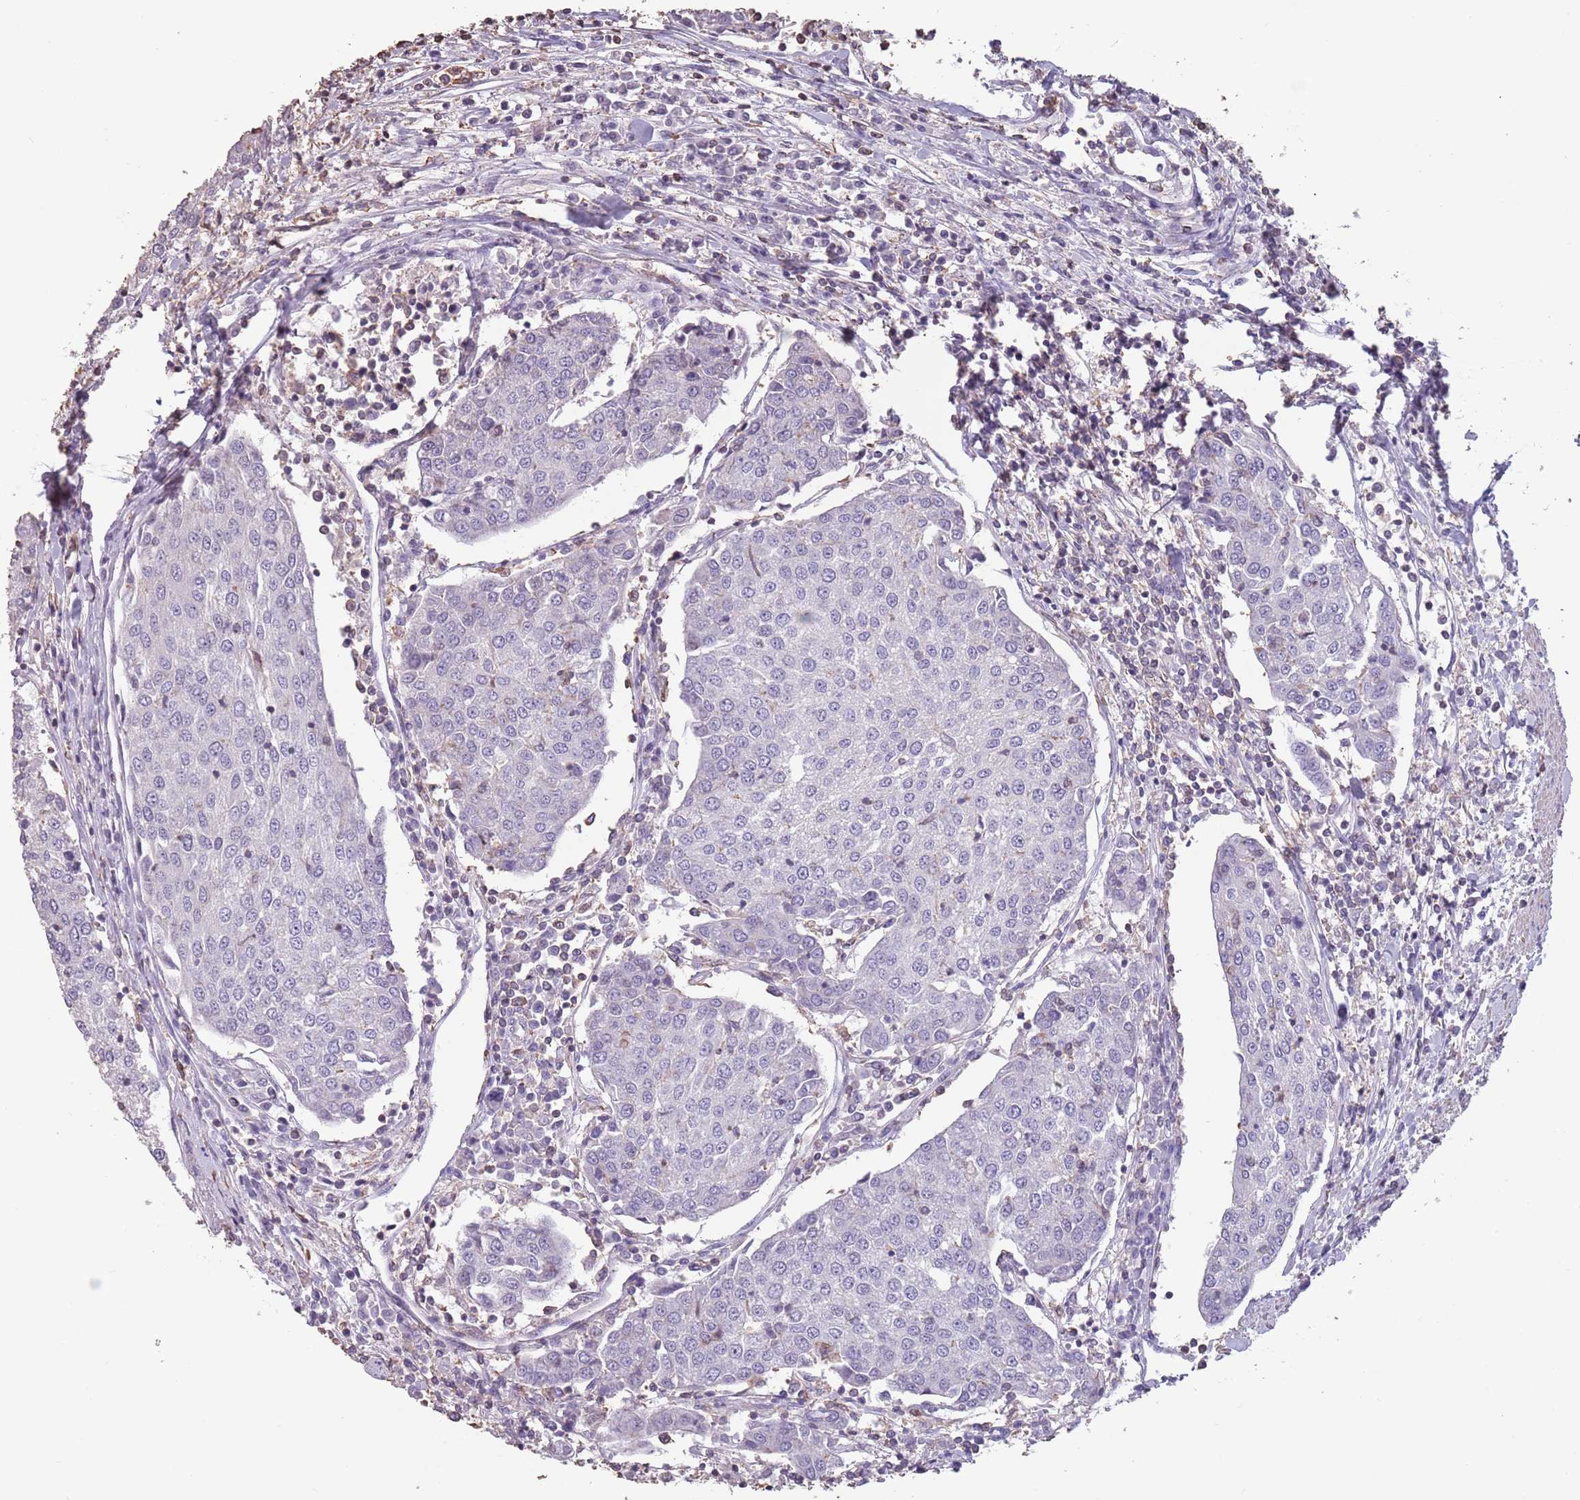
{"staining": {"intensity": "negative", "quantity": "none", "location": "none"}, "tissue": "urothelial cancer", "cell_type": "Tumor cells", "image_type": "cancer", "snomed": [{"axis": "morphology", "description": "Urothelial carcinoma, High grade"}, {"axis": "topography", "description": "Urinary bladder"}], "caption": "High power microscopy image of an IHC photomicrograph of urothelial cancer, revealing no significant positivity in tumor cells. (Immunohistochemistry (ihc), brightfield microscopy, high magnification).", "gene": "SUN5", "patient": {"sex": "female", "age": 85}}